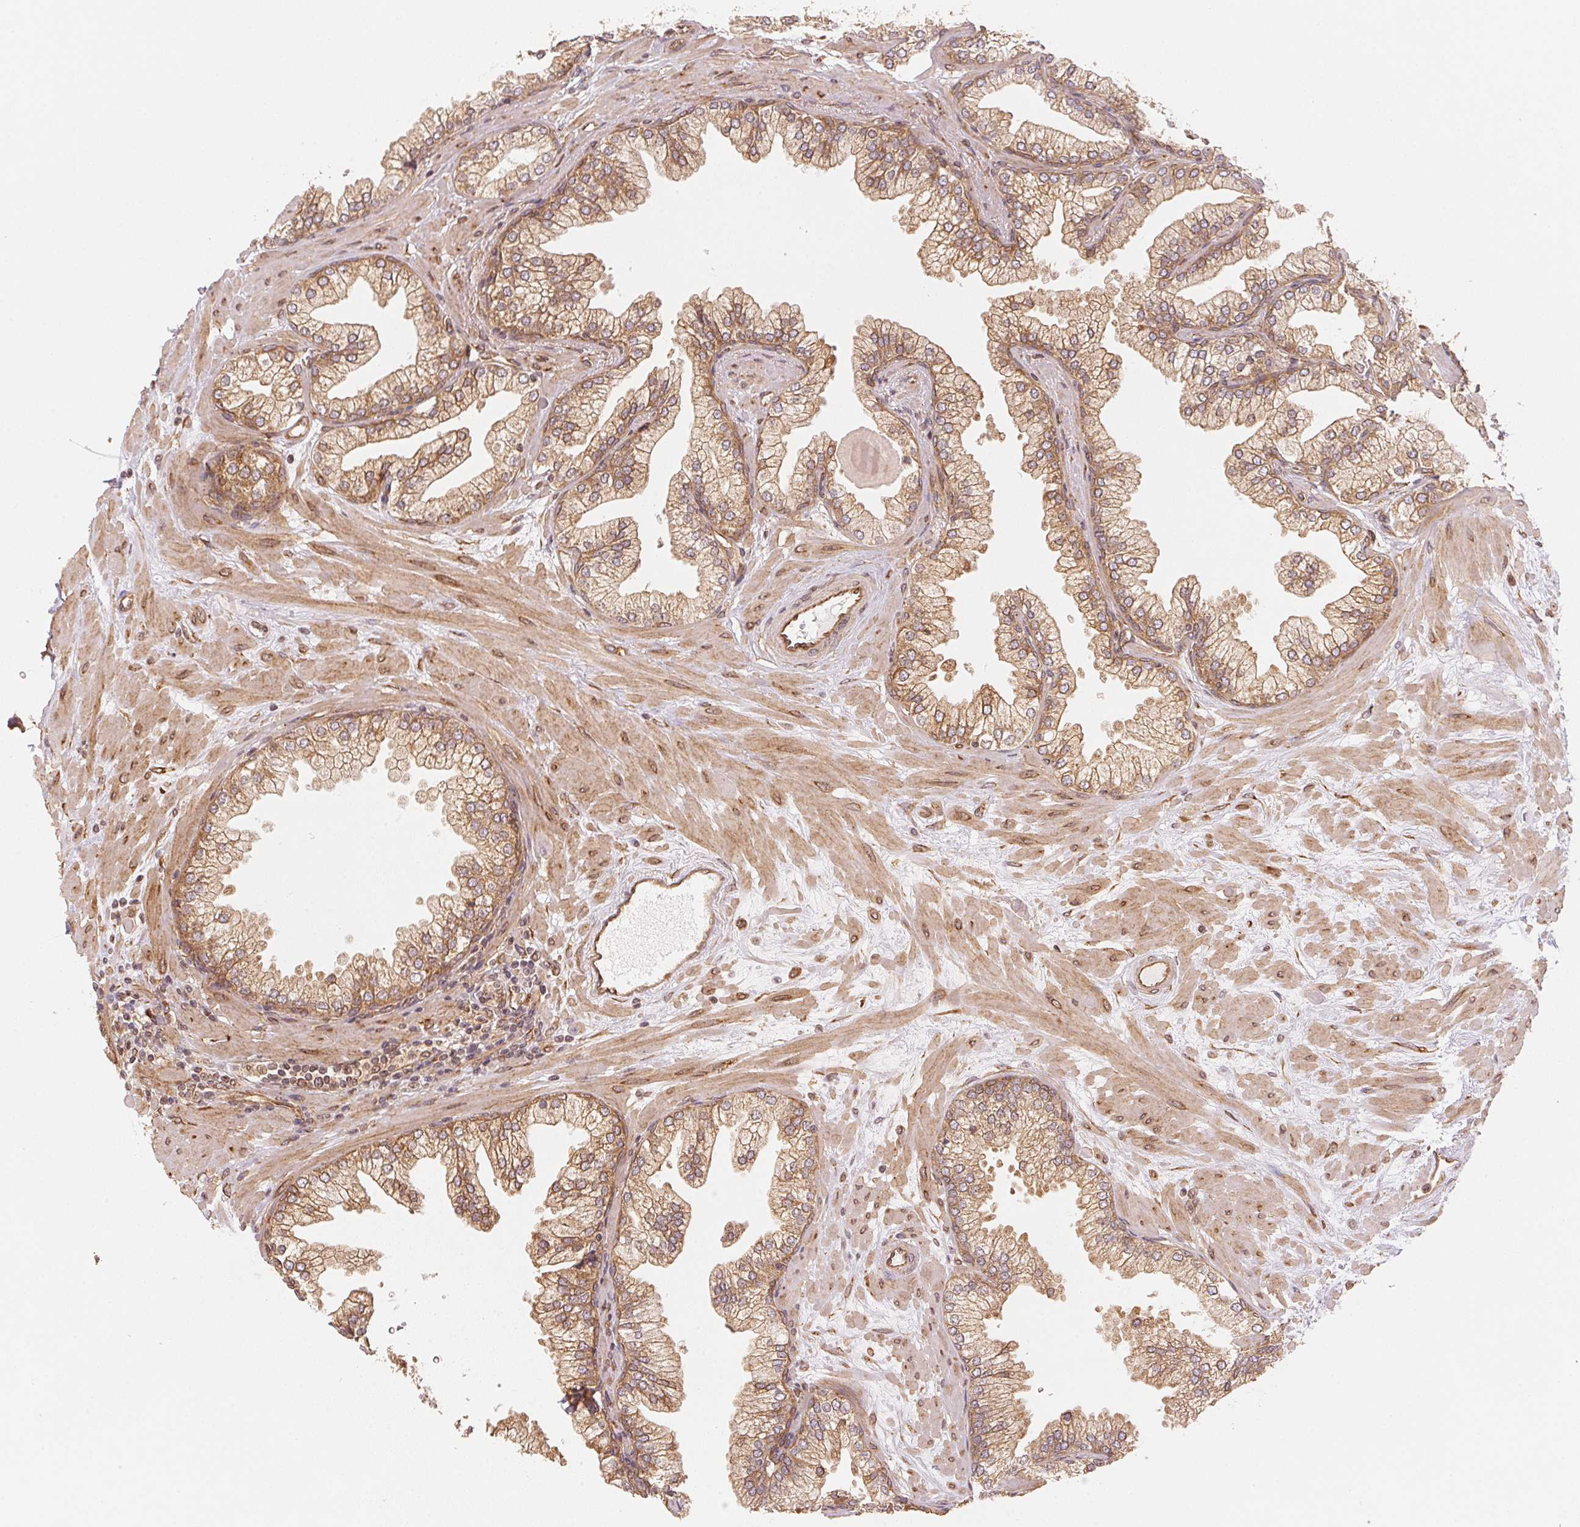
{"staining": {"intensity": "moderate", "quantity": ">75%", "location": "cytoplasmic/membranous"}, "tissue": "prostate", "cell_type": "Glandular cells", "image_type": "normal", "snomed": [{"axis": "morphology", "description": "Normal tissue, NOS"}, {"axis": "topography", "description": "Prostate"}, {"axis": "topography", "description": "Peripheral nerve tissue"}], "caption": "A medium amount of moderate cytoplasmic/membranous expression is identified in about >75% of glandular cells in benign prostate. (DAB IHC, brown staining for protein, blue staining for nuclei).", "gene": "STRN4", "patient": {"sex": "male", "age": 61}}